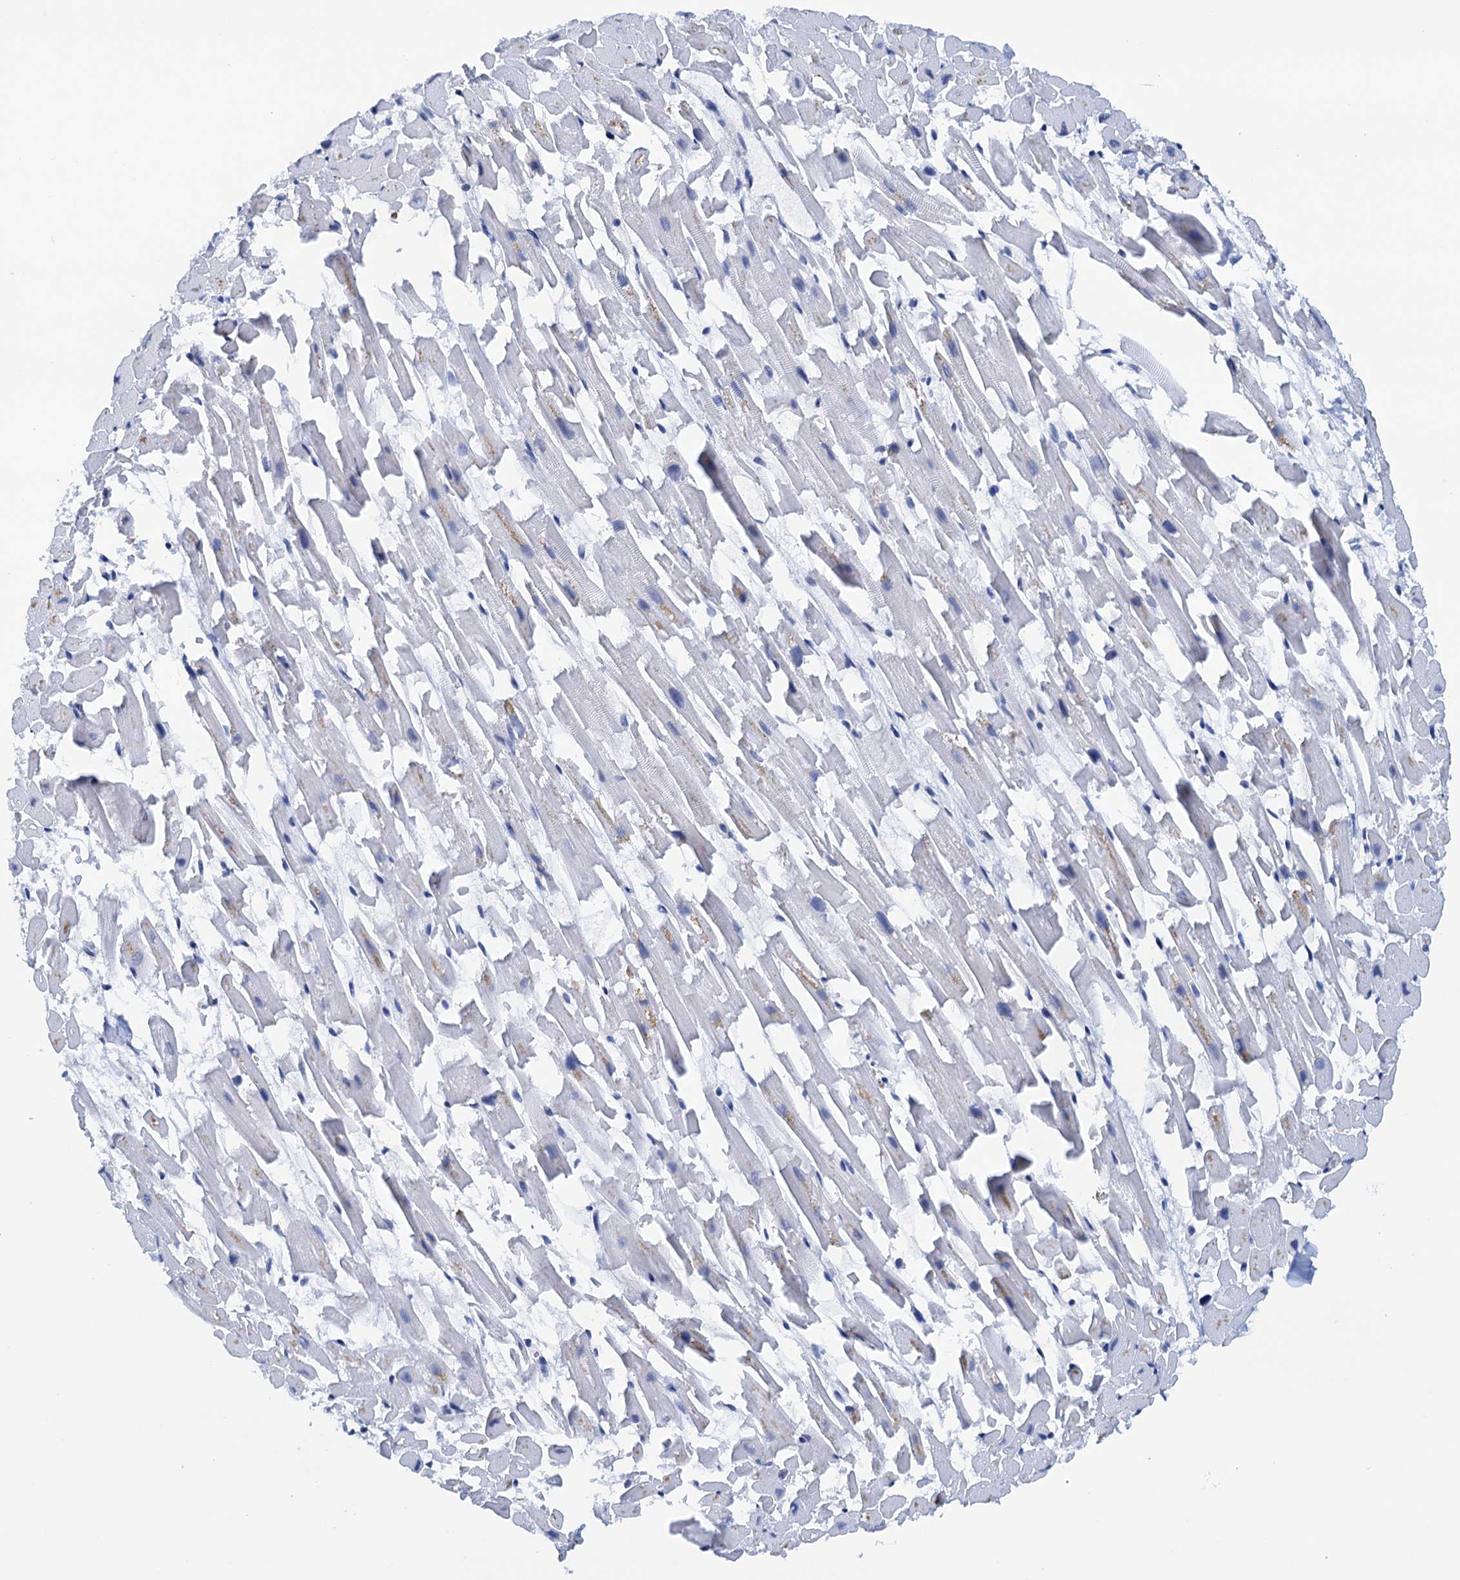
{"staining": {"intensity": "strong", "quantity": "25%-75%", "location": "nuclear"}, "tissue": "heart muscle", "cell_type": "Cardiomyocytes", "image_type": "normal", "snomed": [{"axis": "morphology", "description": "Normal tissue, NOS"}, {"axis": "topography", "description": "Heart"}], "caption": "Immunohistochemistry (IHC) micrograph of unremarkable heart muscle: human heart muscle stained using immunohistochemistry (IHC) reveals high levels of strong protein expression localized specifically in the nuclear of cardiomyocytes, appearing as a nuclear brown color.", "gene": "SLTM", "patient": {"sex": "female", "age": 64}}